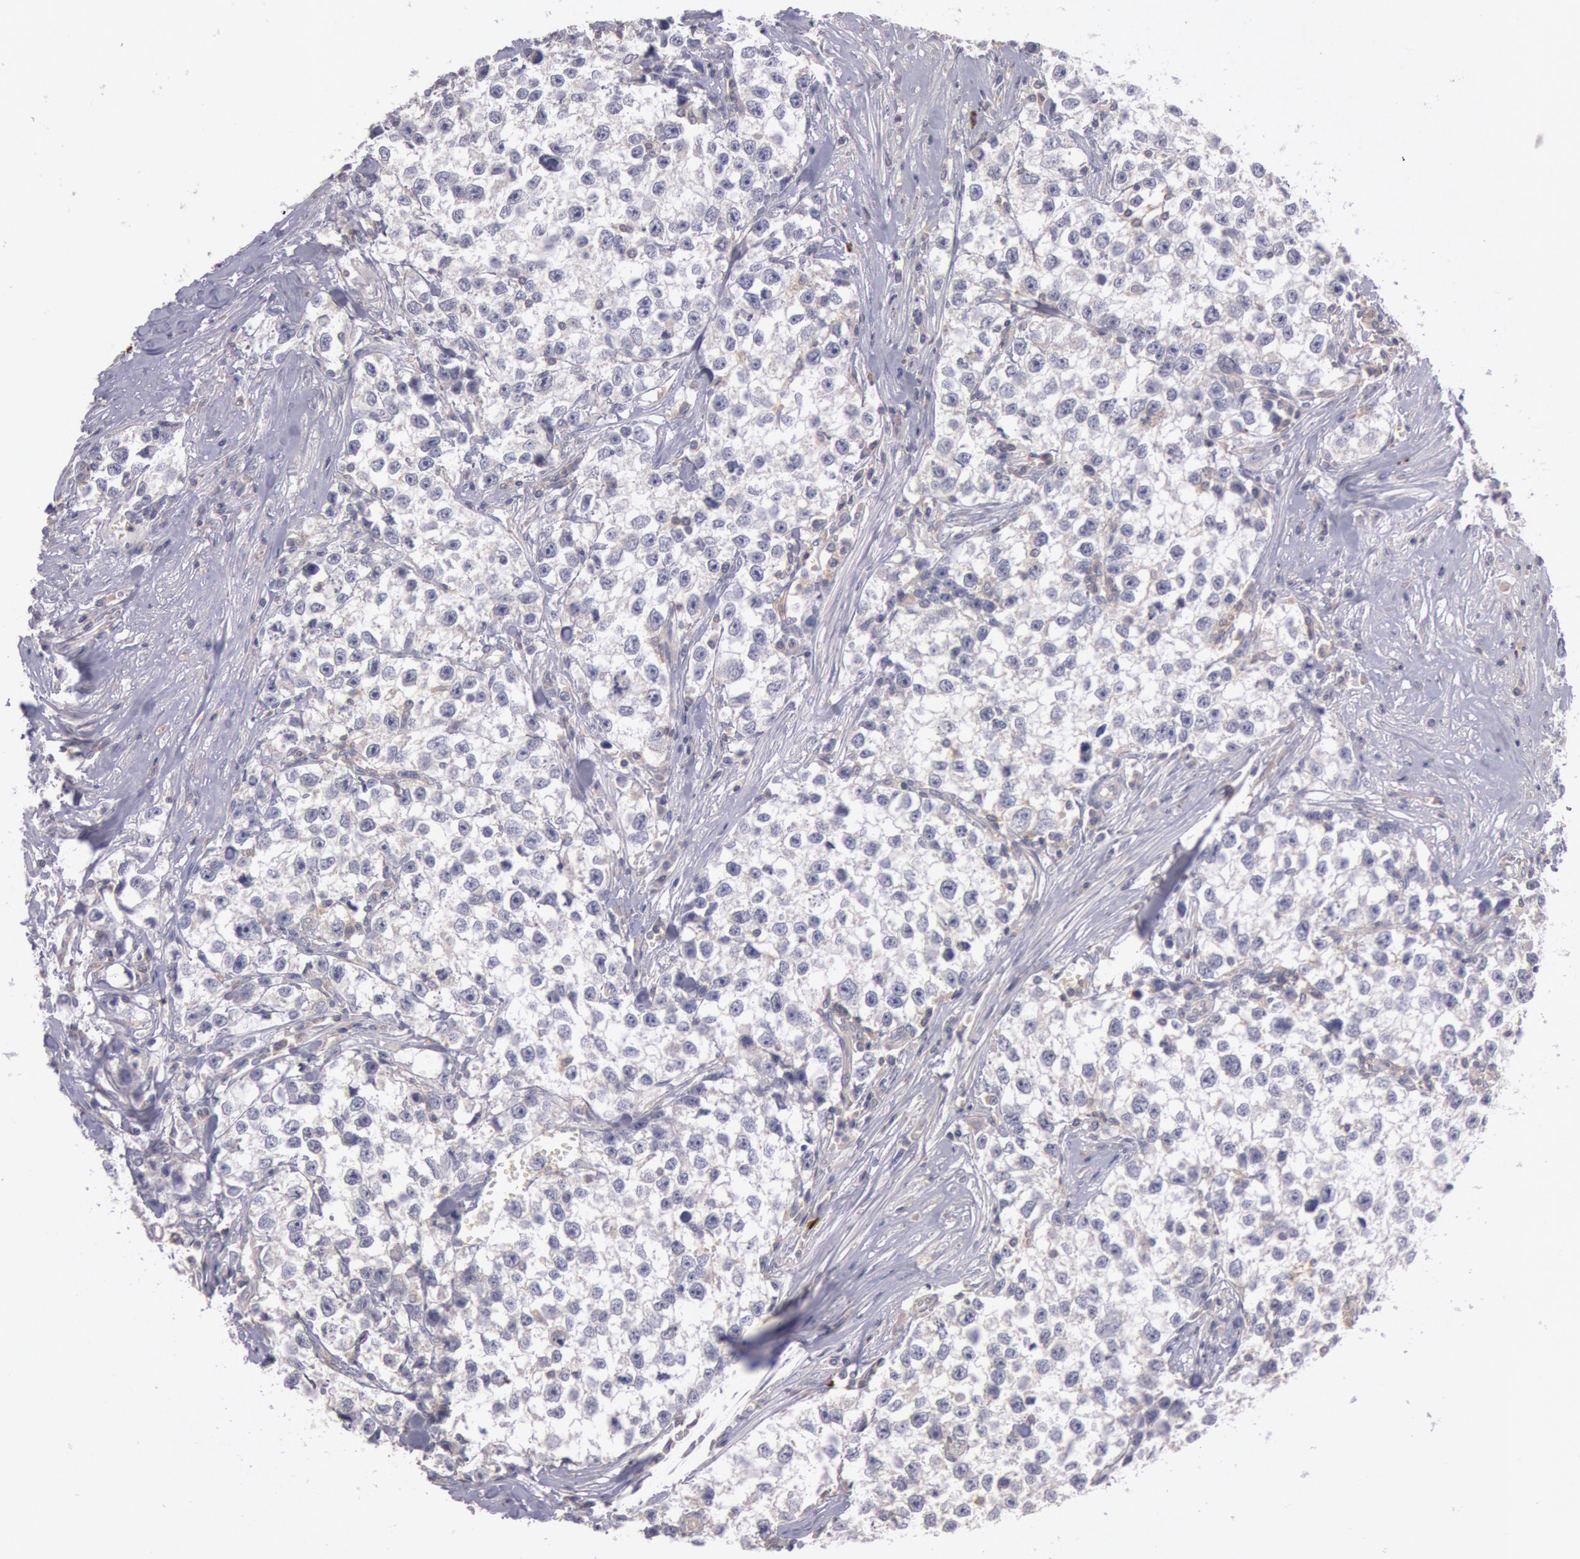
{"staining": {"intensity": "negative", "quantity": "none", "location": "none"}, "tissue": "testis cancer", "cell_type": "Tumor cells", "image_type": "cancer", "snomed": [{"axis": "morphology", "description": "Seminoma, NOS"}, {"axis": "morphology", "description": "Carcinoma, Embryonal, NOS"}, {"axis": "topography", "description": "Testis"}], "caption": "Testis seminoma was stained to show a protein in brown. There is no significant staining in tumor cells. (DAB (3,3'-diaminobenzidine) IHC visualized using brightfield microscopy, high magnification).", "gene": "PIK3R1", "patient": {"sex": "male", "age": 30}}